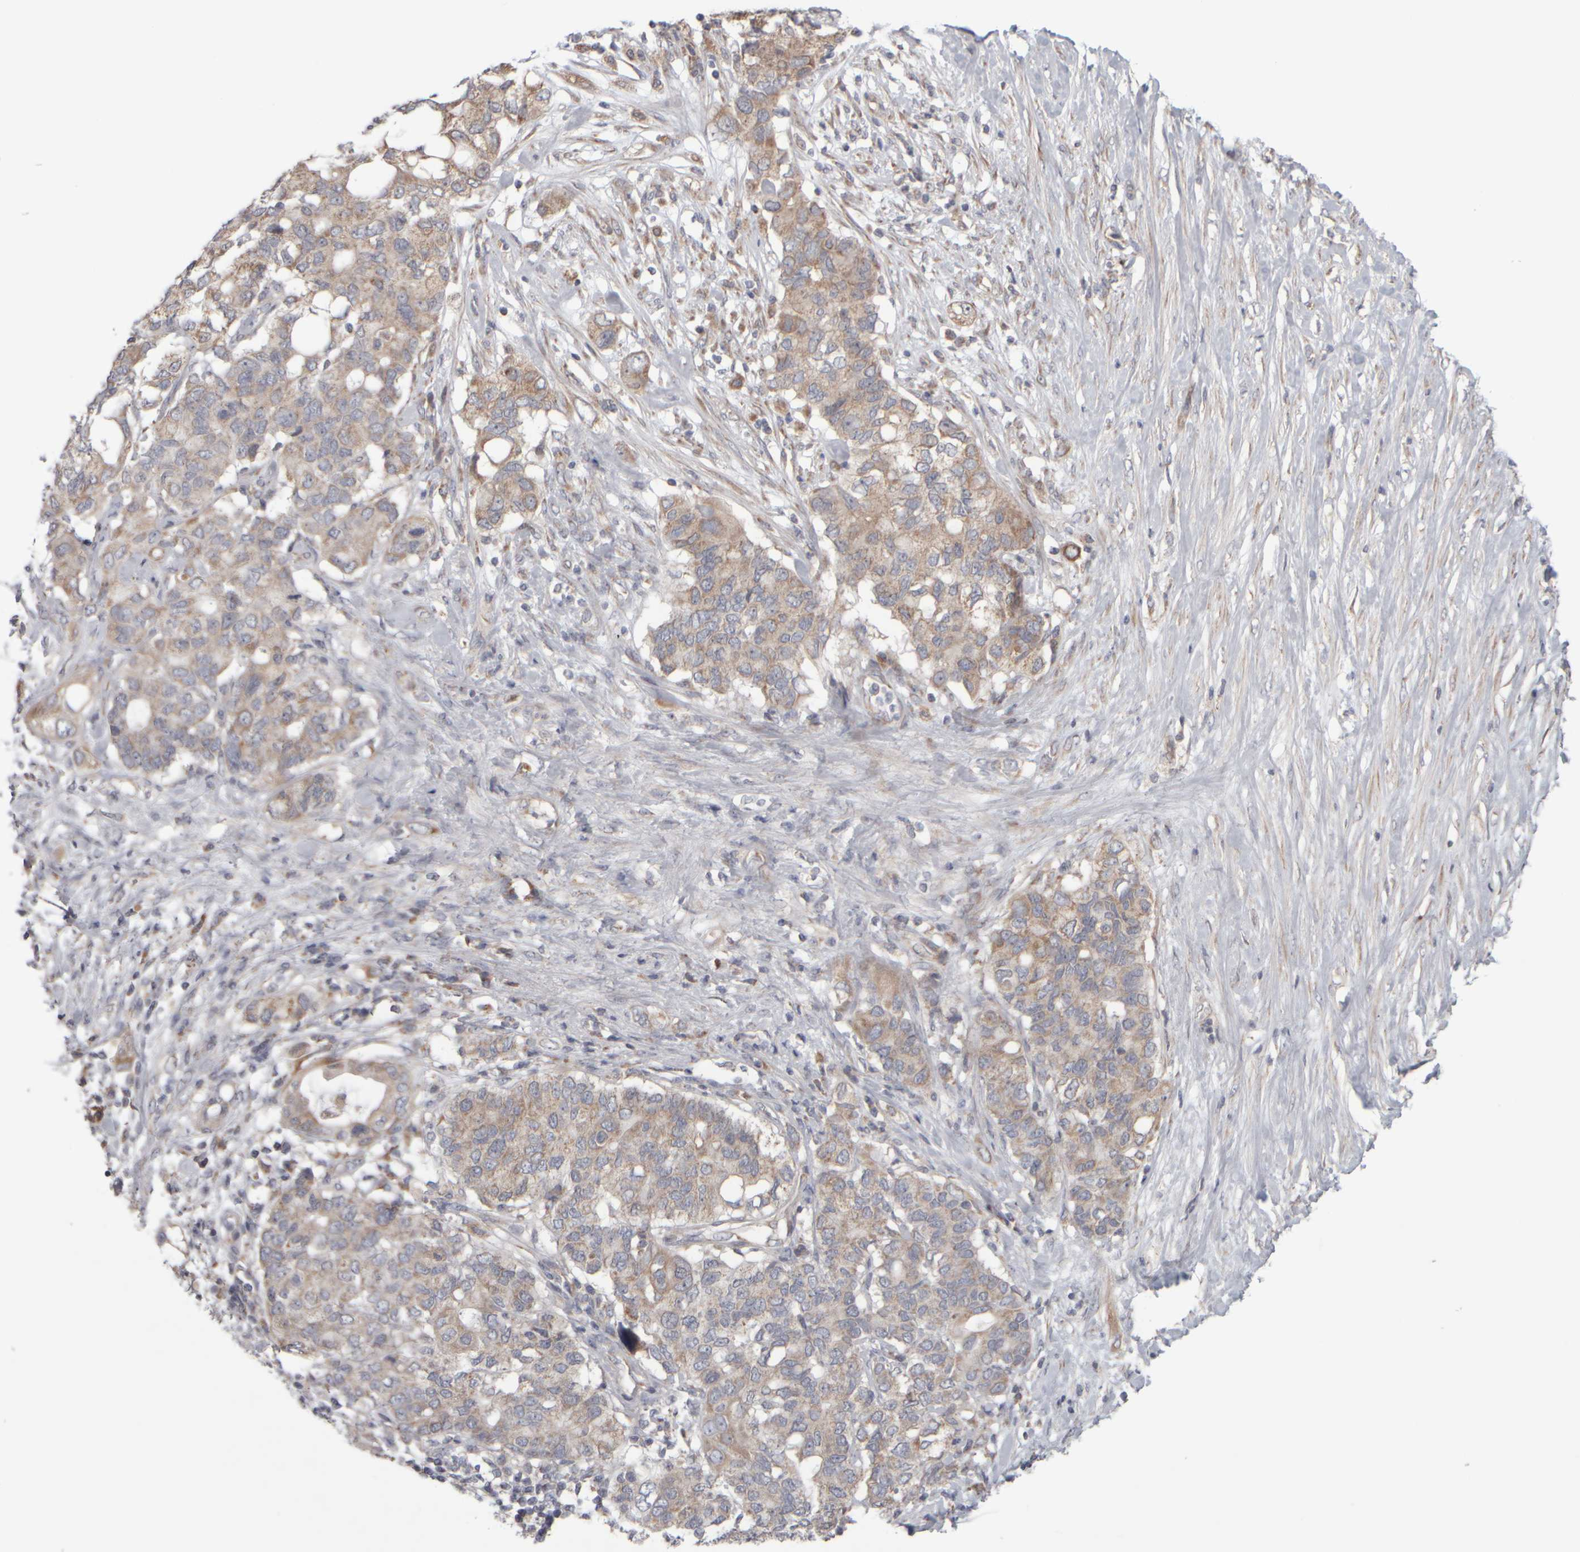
{"staining": {"intensity": "weak", "quantity": ">75%", "location": "cytoplasmic/membranous"}, "tissue": "pancreatic cancer", "cell_type": "Tumor cells", "image_type": "cancer", "snomed": [{"axis": "morphology", "description": "Adenocarcinoma, NOS"}, {"axis": "topography", "description": "Pancreas"}], "caption": "Pancreatic adenocarcinoma stained with immunohistochemistry (IHC) shows weak cytoplasmic/membranous staining in approximately >75% of tumor cells.", "gene": "SCO1", "patient": {"sex": "female", "age": 56}}